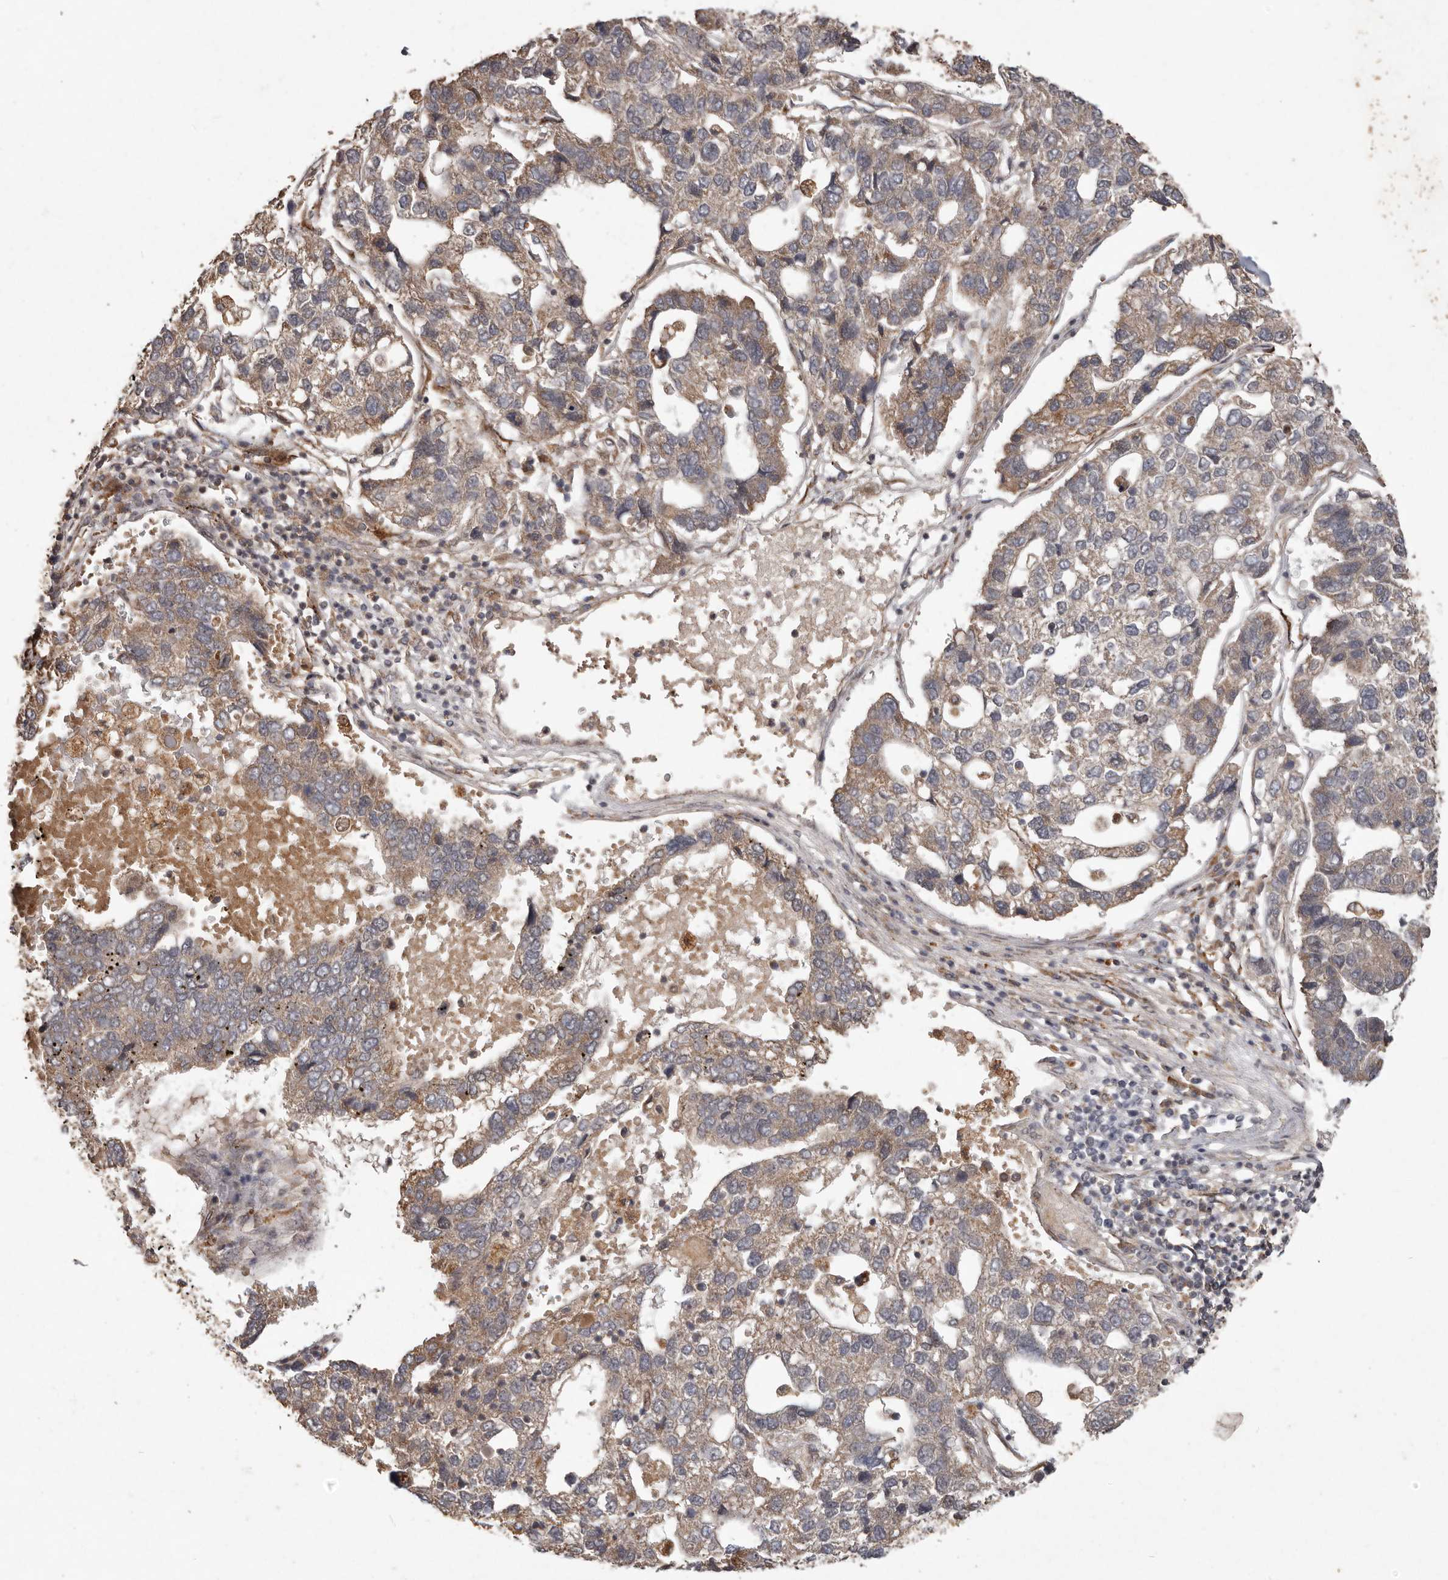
{"staining": {"intensity": "weak", "quantity": "25%-75%", "location": "cytoplasmic/membranous"}, "tissue": "pancreatic cancer", "cell_type": "Tumor cells", "image_type": "cancer", "snomed": [{"axis": "morphology", "description": "Adenocarcinoma, NOS"}, {"axis": "topography", "description": "Pancreas"}], "caption": "Pancreatic adenocarcinoma stained with a brown dye displays weak cytoplasmic/membranous positive staining in approximately 25%-75% of tumor cells.", "gene": "PLOD2", "patient": {"sex": "female", "age": 61}}